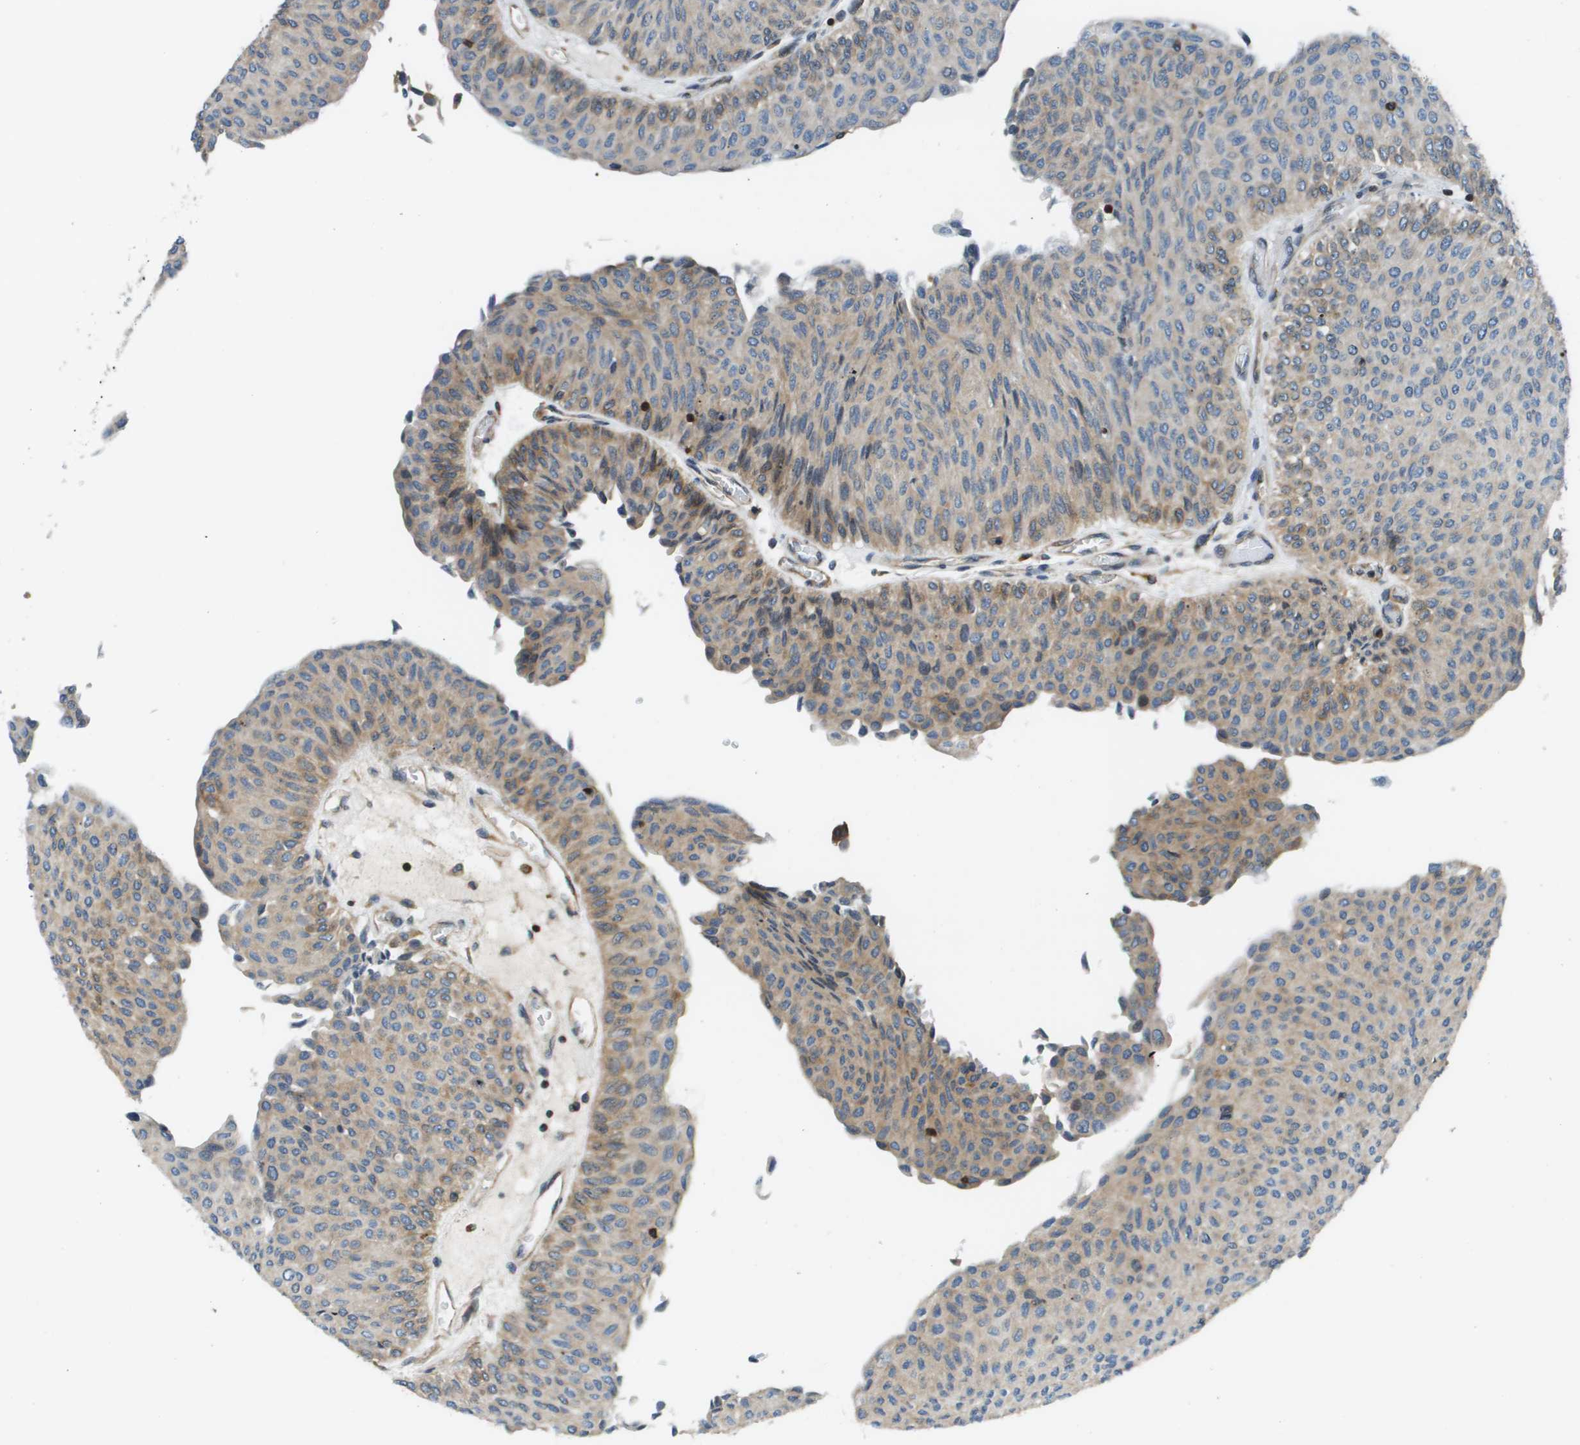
{"staining": {"intensity": "weak", "quantity": "25%-75%", "location": "cytoplasmic/membranous"}, "tissue": "urothelial cancer", "cell_type": "Tumor cells", "image_type": "cancer", "snomed": [{"axis": "morphology", "description": "Urothelial carcinoma, Low grade"}, {"axis": "topography", "description": "Urinary bladder"}], "caption": "Immunohistochemical staining of urothelial cancer shows low levels of weak cytoplasmic/membranous protein expression in about 25%-75% of tumor cells.", "gene": "ESYT1", "patient": {"sex": "male", "age": 78}}